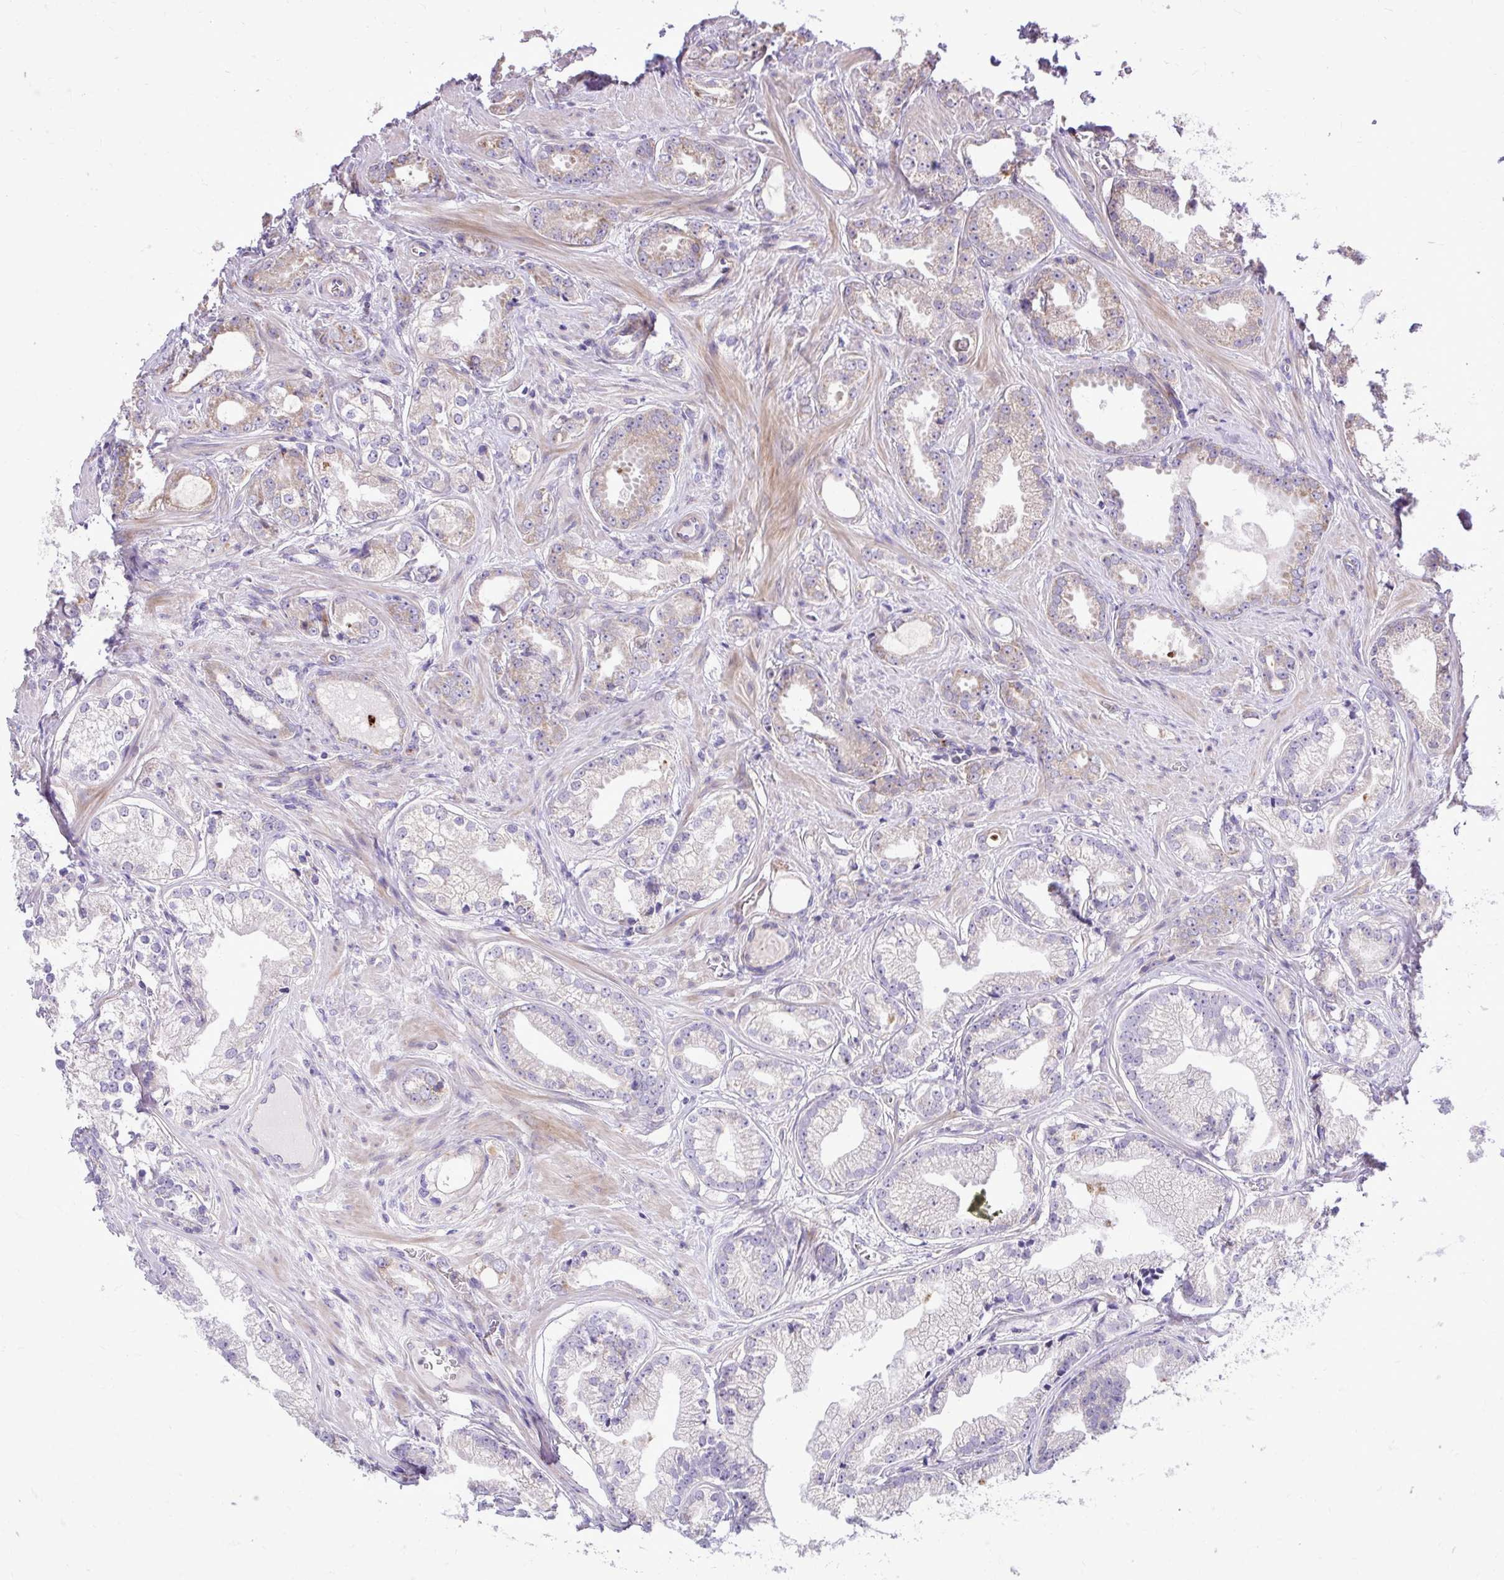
{"staining": {"intensity": "weak", "quantity": "<25%", "location": "cytoplasmic/membranous"}, "tissue": "prostate cancer", "cell_type": "Tumor cells", "image_type": "cancer", "snomed": [{"axis": "morphology", "description": "Adenocarcinoma, Low grade"}, {"axis": "topography", "description": "Prostate"}], "caption": "The immunohistochemistry image has no significant positivity in tumor cells of low-grade adenocarcinoma (prostate) tissue. (Immunohistochemistry, brightfield microscopy, high magnification).", "gene": "ABCC3", "patient": {"sex": "male", "age": 65}}